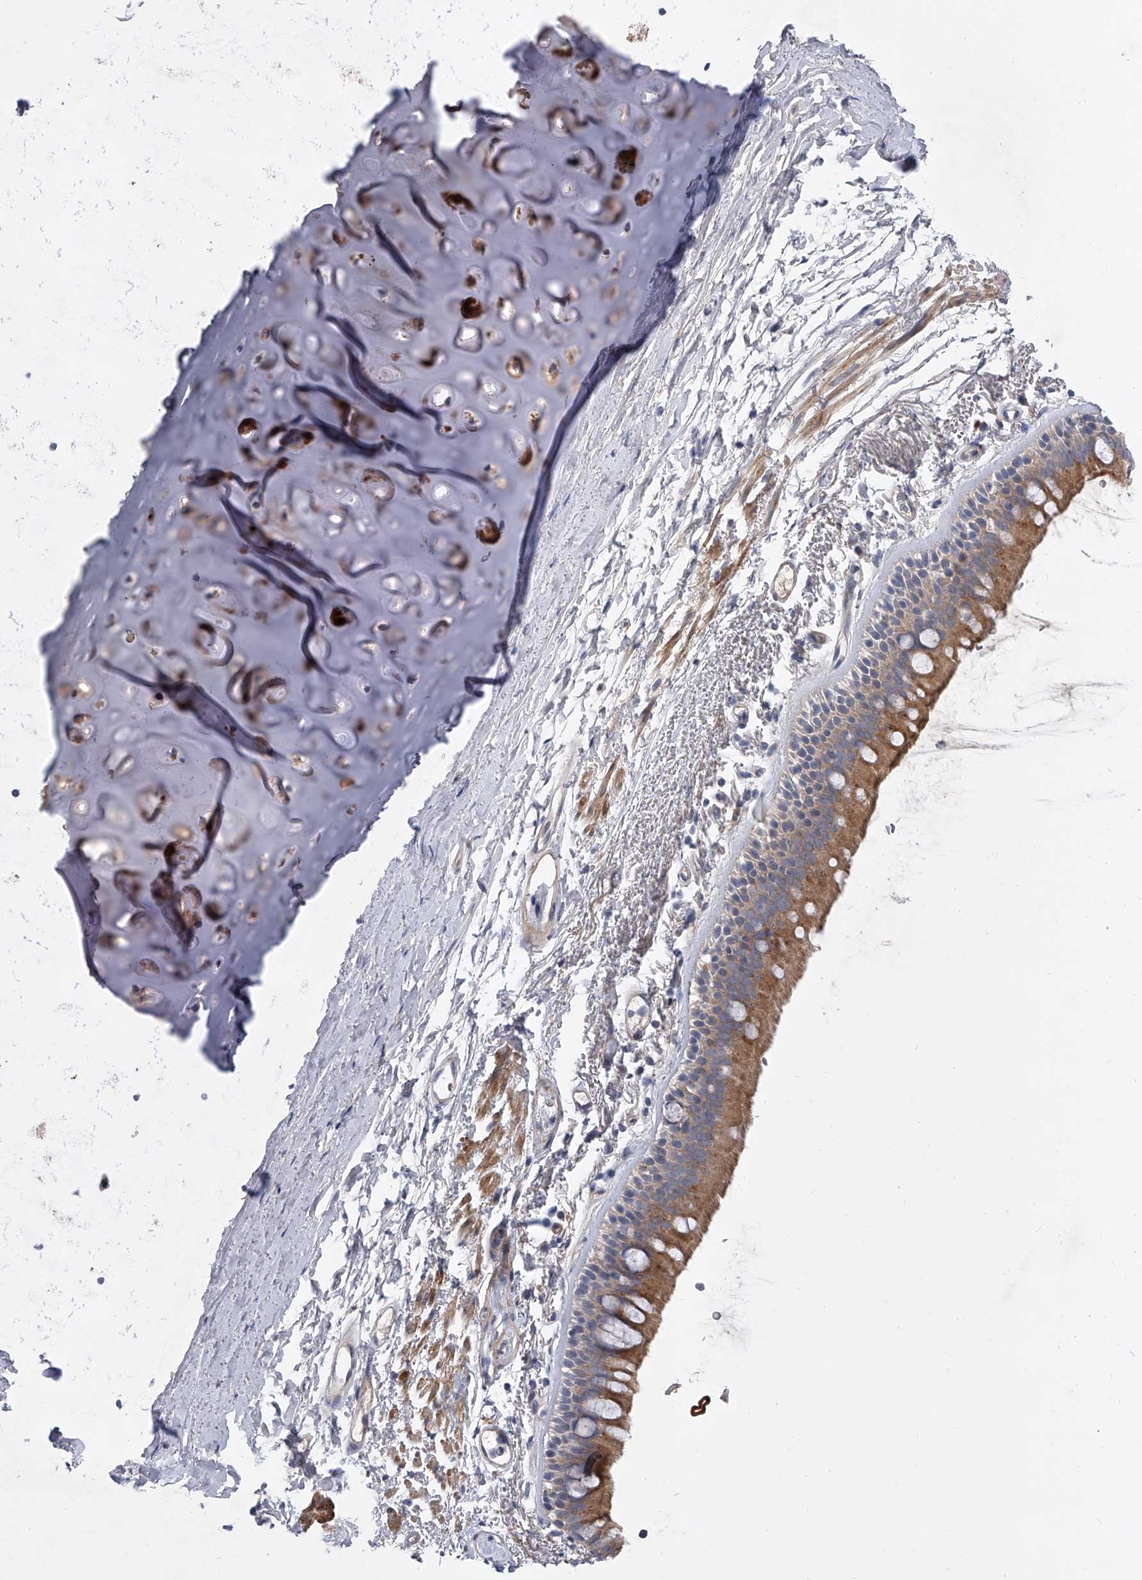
{"staining": {"intensity": "moderate", "quantity": ">75%", "location": "cytoplasmic/membranous"}, "tissue": "bronchus", "cell_type": "Respiratory epithelial cells", "image_type": "normal", "snomed": [{"axis": "morphology", "description": "Normal tissue, NOS"}, {"axis": "topography", "description": "Lymph node"}, {"axis": "topography", "description": "Bronchus"}], "caption": "Bronchus stained with IHC shows moderate cytoplasmic/membranous expression in approximately >75% of respiratory epithelial cells. The staining was performed using DAB, with brown indicating positive protein expression. Nuclei are stained blue with hematoxylin.", "gene": "ENSG00000250424", "patient": {"sex": "female", "age": 70}}